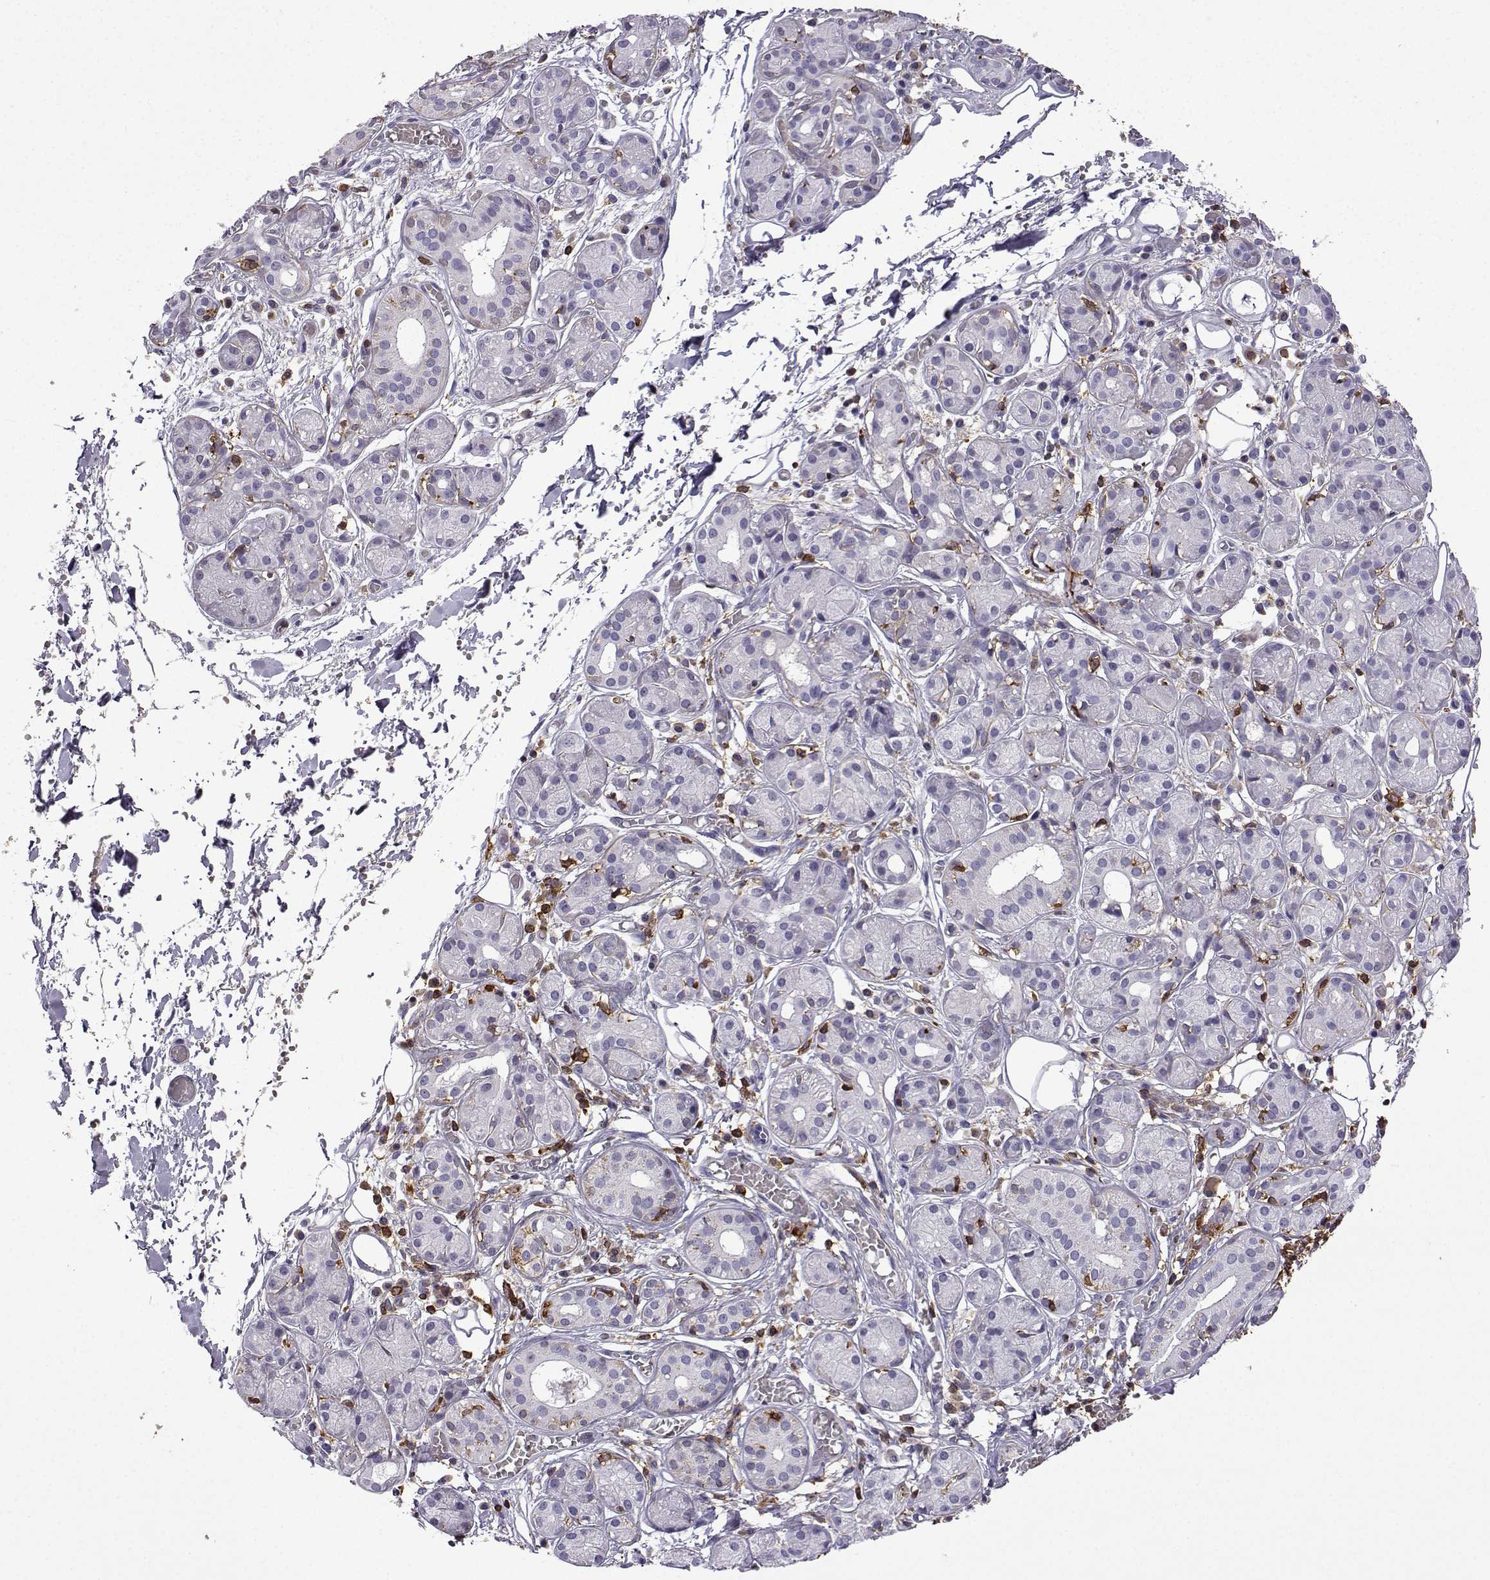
{"staining": {"intensity": "negative", "quantity": "none", "location": "none"}, "tissue": "salivary gland", "cell_type": "Glandular cells", "image_type": "normal", "snomed": [{"axis": "morphology", "description": "Normal tissue, NOS"}, {"axis": "topography", "description": "Salivary gland"}, {"axis": "topography", "description": "Peripheral nerve tissue"}], "caption": "The image exhibits no significant positivity in glandular cells of salivary gland.", "gene": "DOCK10", "patient": {"sex": "male", "age": 71}}